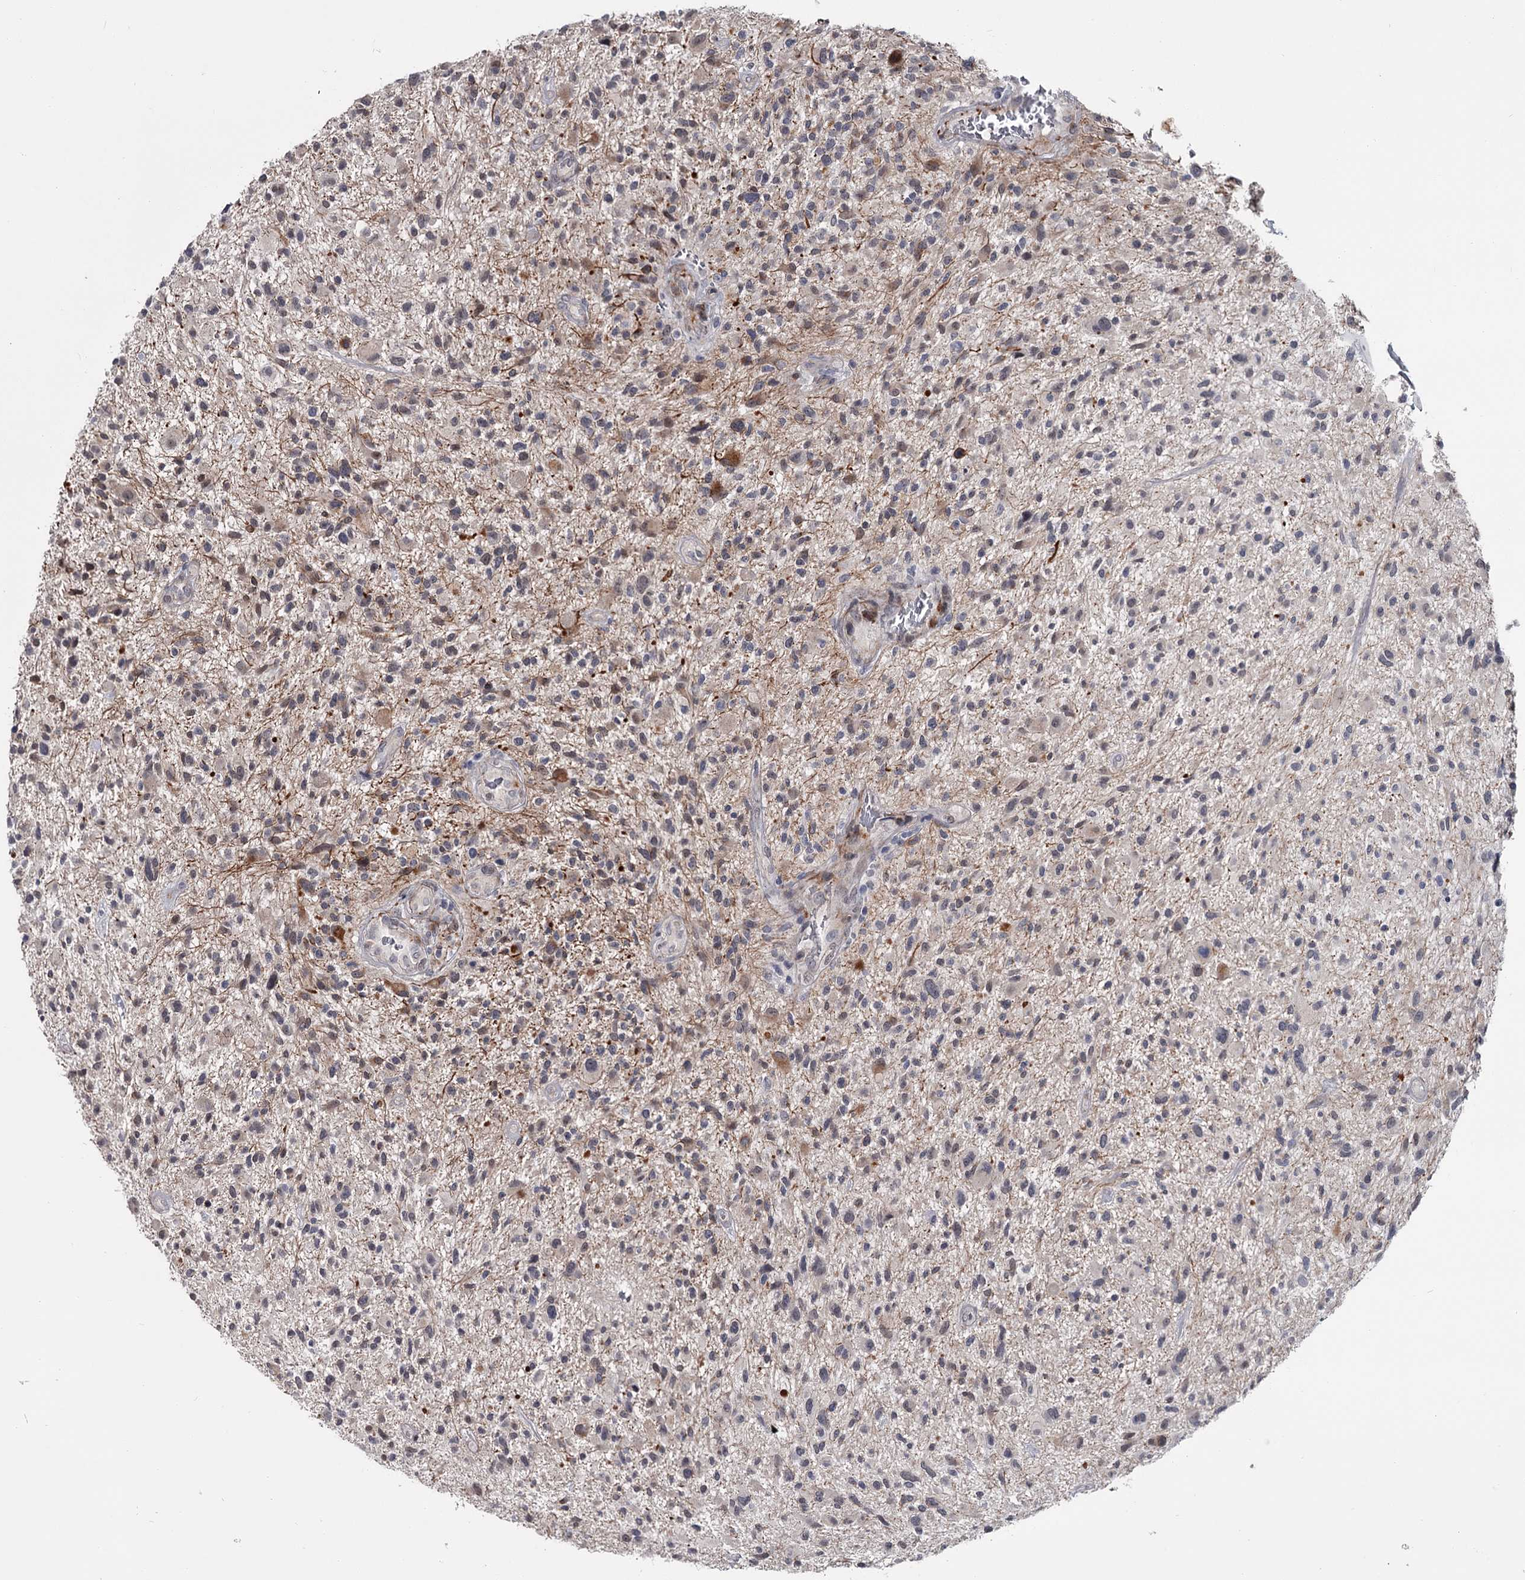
{"staining": {"intensity": "negative", "quantity": "none", "location": "none"}, "tissue": "glioma", "cell_type": "Tumor cells", "image_type": "cancer", "snomed": [{"axis": "morphology", "description": "Glioma, malignant, High grade"}, {"axis": "topography", "description": "Brain"}], "caption": "High magnification brightfield microscopy of malignant glioma (high-grade) stained with DAB (brown) and counterstained with hematoxylin (blue): tumor cells show no significant expression.", "gene": "PRPF40B", "patient": {"sex": "male", "age": 47}}